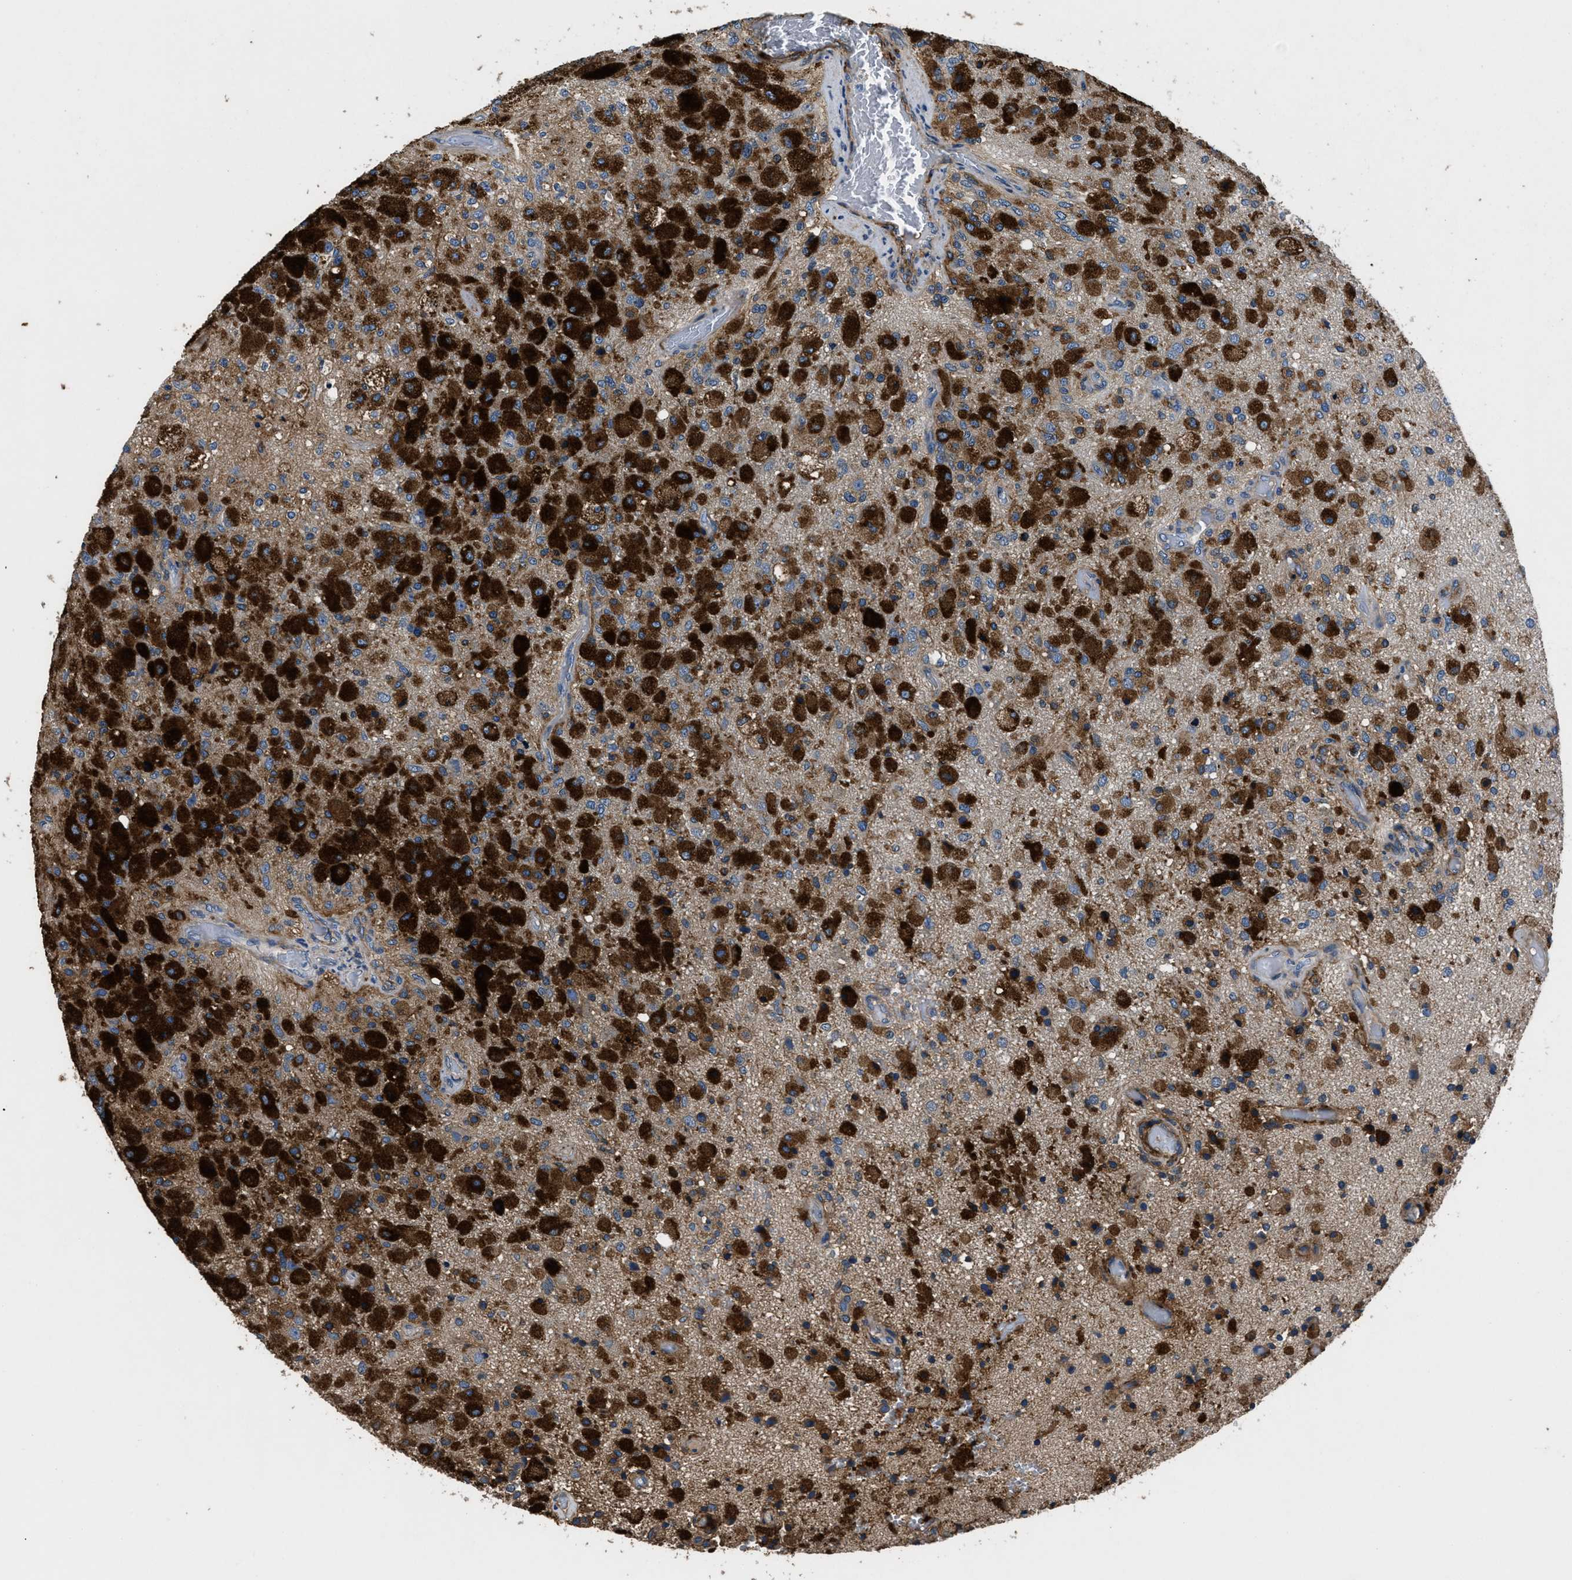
{"staining": {"intensity": "strong", "quantity": ">75%", "location": "cytoplasmic/membranous"}, "tissue": "glioma", "cell_type": "Tumor cells", "image_type": "cancer", "snomed": [{"axis": "morphology", "description": "Normal tissue, NOS"}, {"axis": "morphology", "description": "Glioma, malignant, High grade"}, {"axis": "topography", "description": "Cerebral cortex"}], "caption": "This histopathology image exhibits immunohistochemistry (IHC) staining of human high-grade glioma (malignant), with high strong cytoplasmic/membranous positivity in about >75% of tumor cells.", "gene": "CD276", "patient": {"sex": "male", "age": 77}}